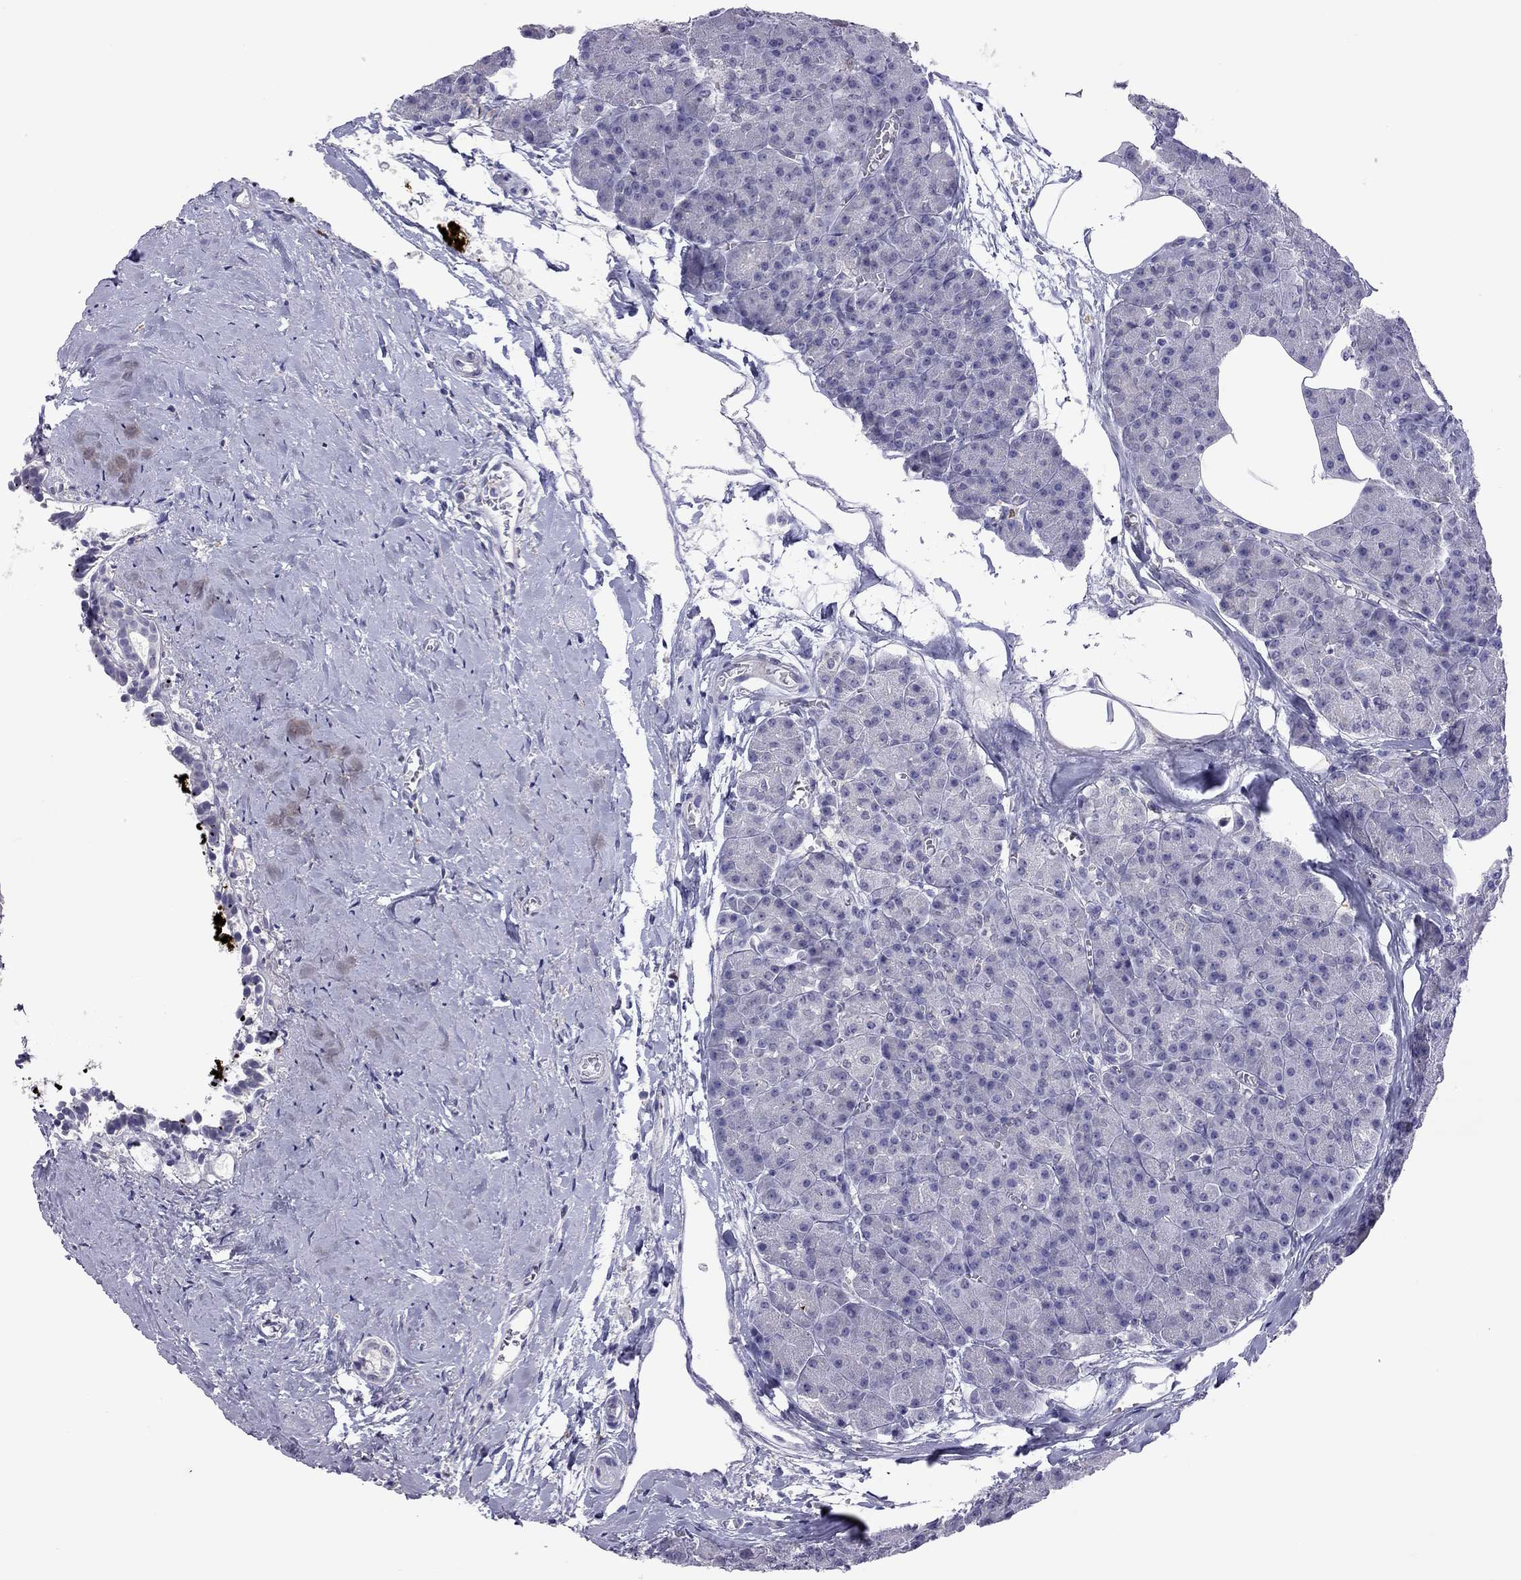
{"staining": {"intensity": "negative", "quantity": "none", "location": "none"}, "tissue": "pancreas", "cell_type": "Exocrine glandular cells", "image_type": "normal", "snomed": [{"axis": "morphology", "description": "Normal tissue, NOS"}, {"axis": "topography", "description": "Pancreas"}], "caption": "Pancreas was stained to show a protein in brown. There is no significant positivity in exocrine glandular cells. Brightfield microscopy of immunohistochemistry (IHC) stained with DAB (3,3'-diaminobenzidine) (brown) and hematoxylin (blue), captured at high magnification.", "gene": "PPP1R3A", "patient": {"sex": "female", "age": 45}}